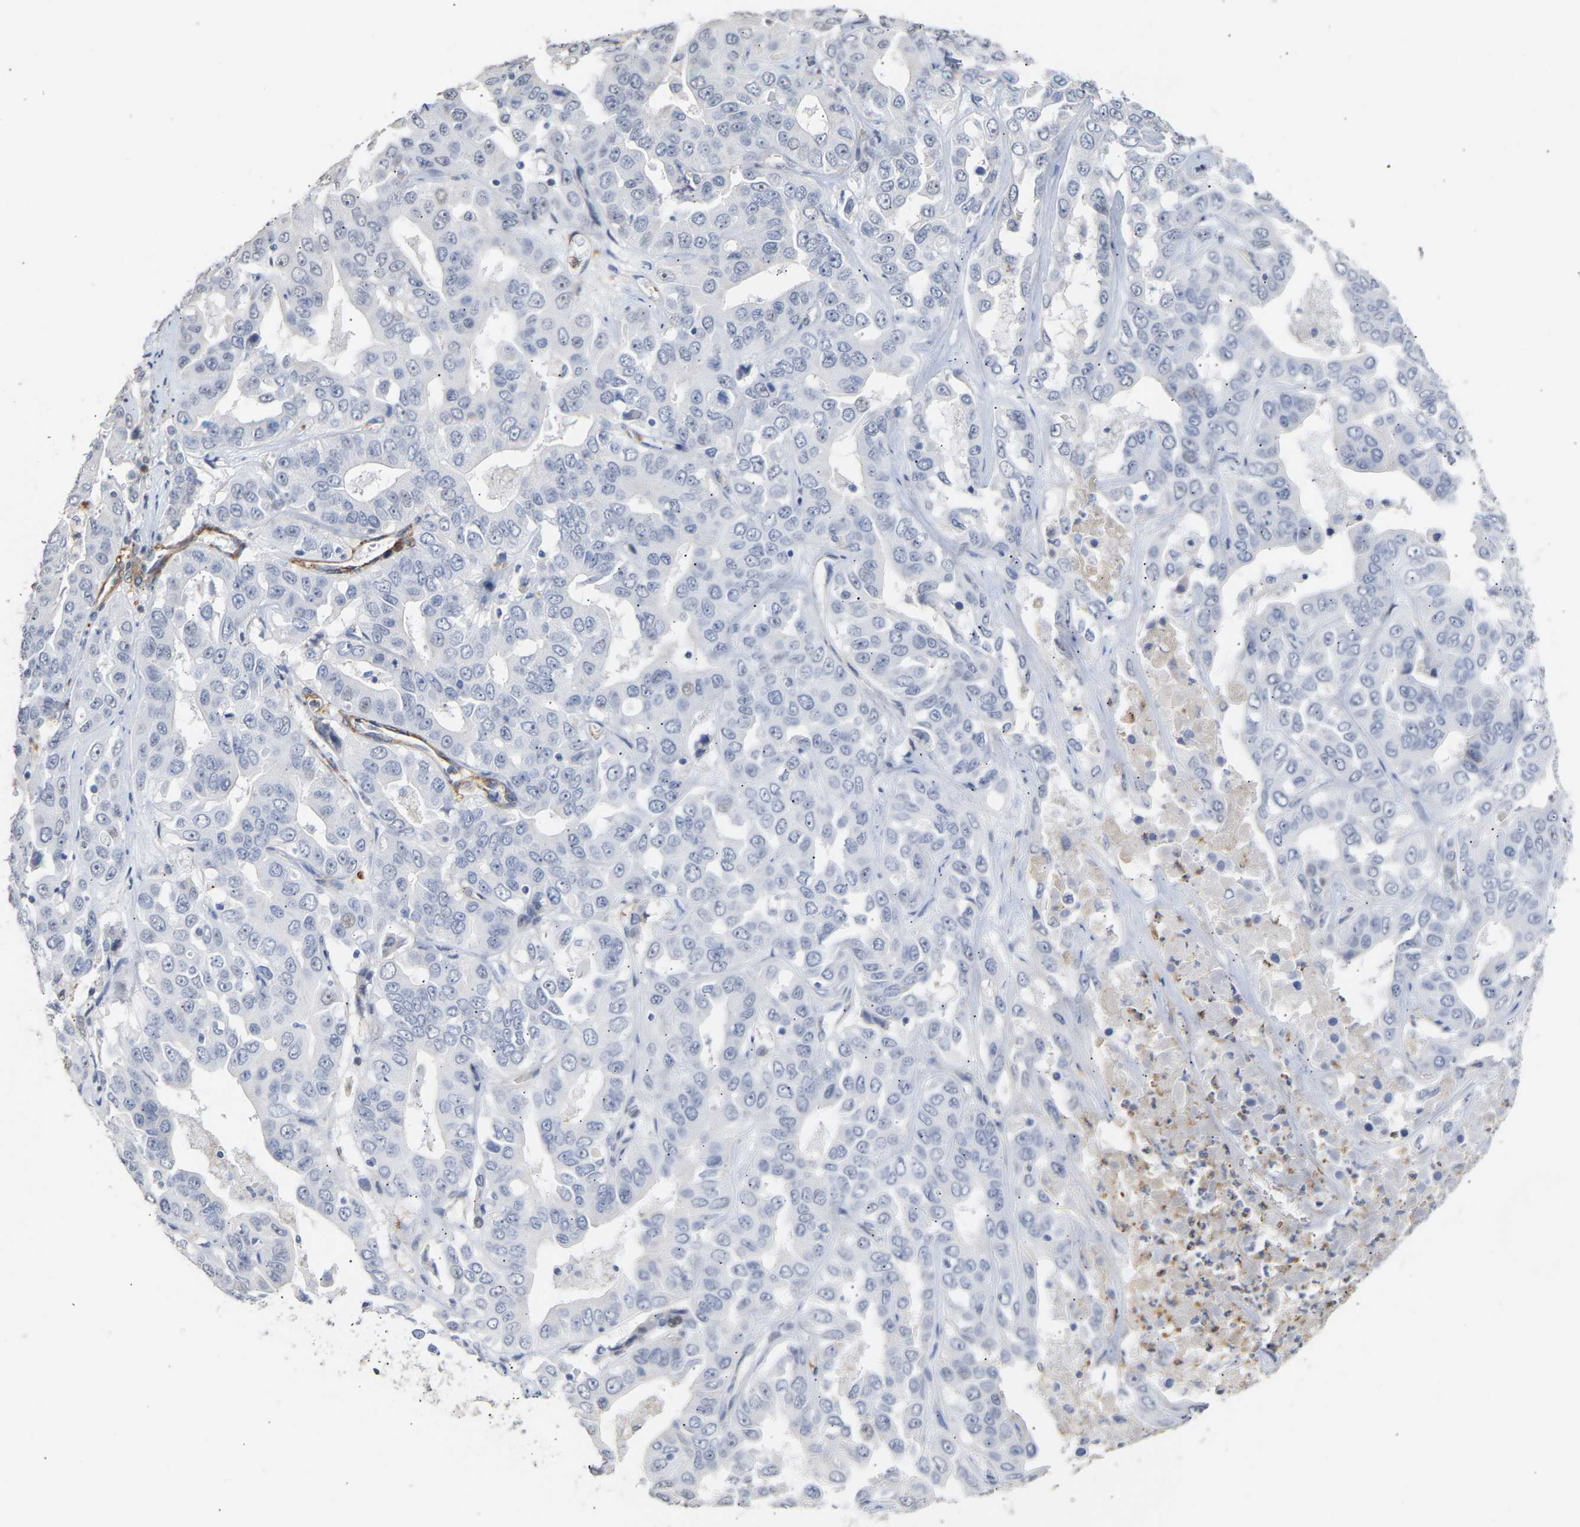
{"staining": {"intensity": "negative", "quantity": "none", "location": "none"}, "tissue": "liver cancer", "cell_type": "Tumor cells", "image_type": "cancer", "snomed": [{"axis": "morphology", "description": "Cholangiocarcinoma"}, {"axis": "topography", "description": "Liver"}], "caption": "A high-resolution histopathology image shows immunohistochemistry (IHC) staining of liver cancer, which shows no significant positivity in tumor cells.", "gene": "AMPH", "patient": {"sex": "female", "age": 52}}